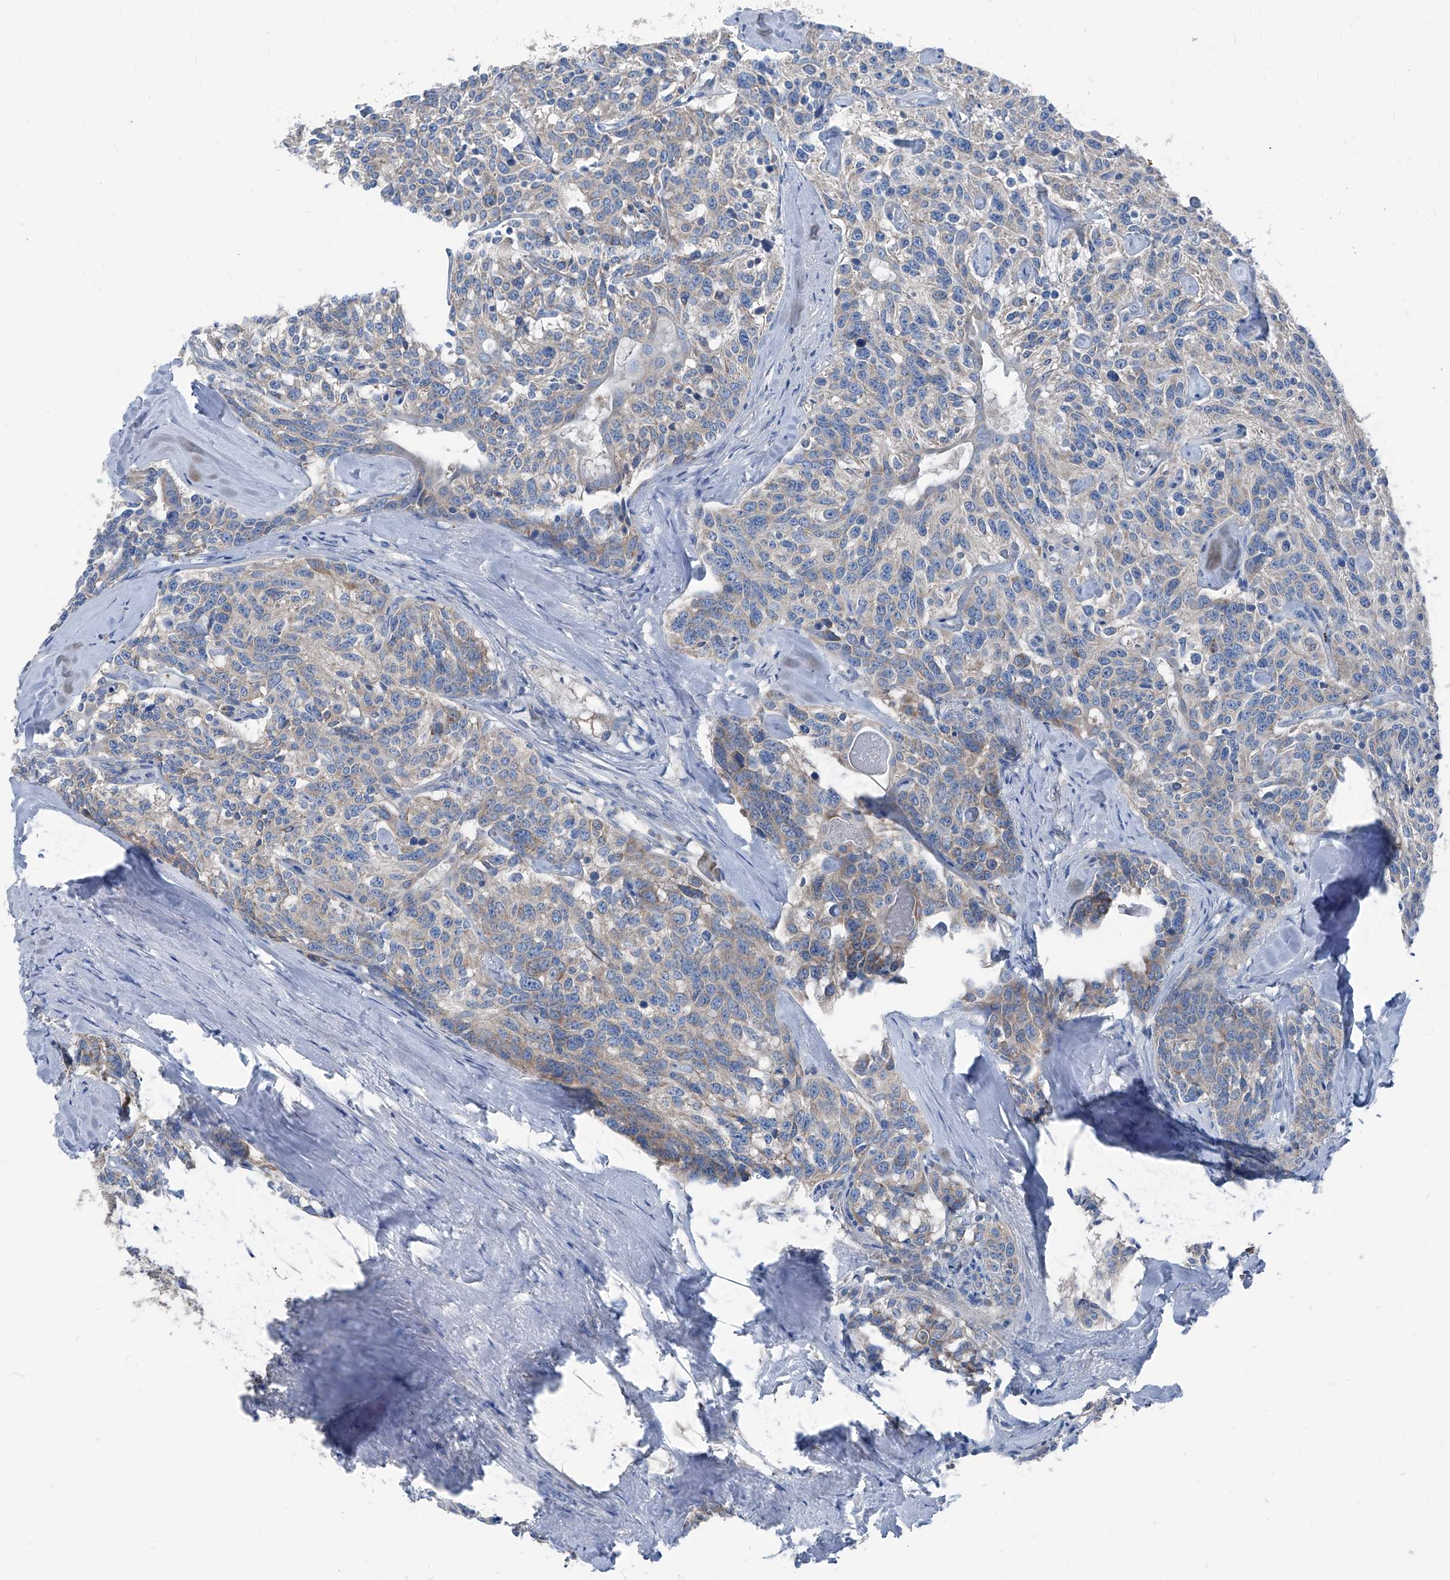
{"staining": {"intensity": "weak", "quantity": "25%-75%", "location": "cytoplasmic/membranous"}, "tissue": "carcinoid", "cell_type": "Tumor cells", "image_type": "cancer", "snomed": [{"axis": "morphology", "description": "Carcinoid, malignant, NOS"}, {"axis": "topography", "description": "Lung"}], "caption": "Human carcinoid stained with a brown dye shows weak cytoplasmic/membranous positive expression in approximately 25%-75% of tumor cells.", "gene": "GPAT3", "patient": {"sex": "female", "age": 46}}